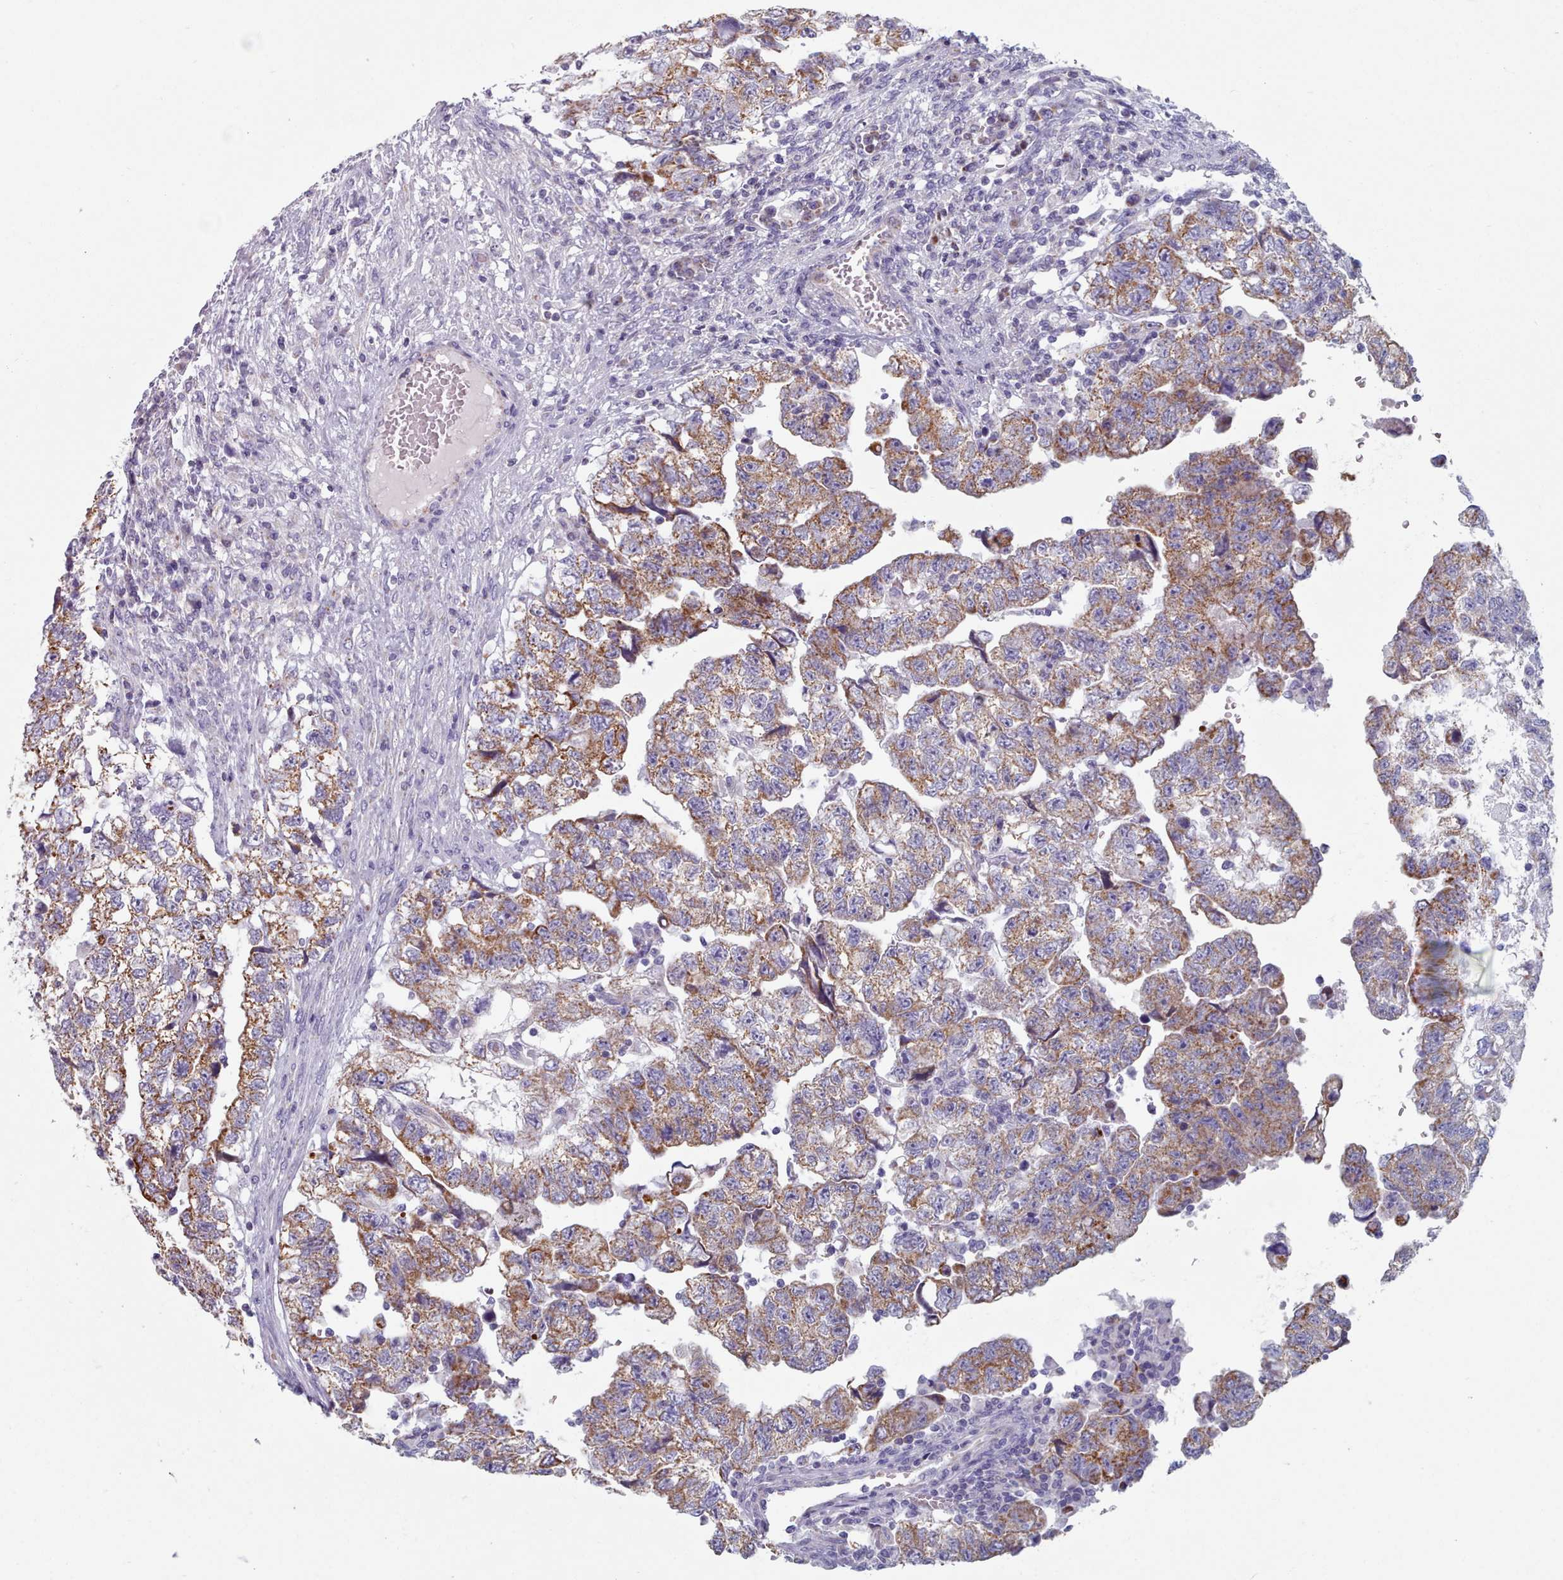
{"staining": {"intensity": "moderate", "quantity": ">75%", "location": "cytoplasmic/membranous"}, "tissue": "testis cancer", "cell_type": "Tumor cells", "image_type": "cancer", "snomed": [{"axis": "morphology", "description": "Carcinoma, Embryonal, NOS"}, {"axis": "topography", "description": "Testis"}], "caption": "This photomicrograph exhibits immunohistochemistry (IHC) staining of human embryonal carcinoma (testis), with medium moderate cytoplasmic/membranous expression in approximately >75% of tumor cells.", "gene": "HAO1", "patient": {"sex": "male", "age": 36}}